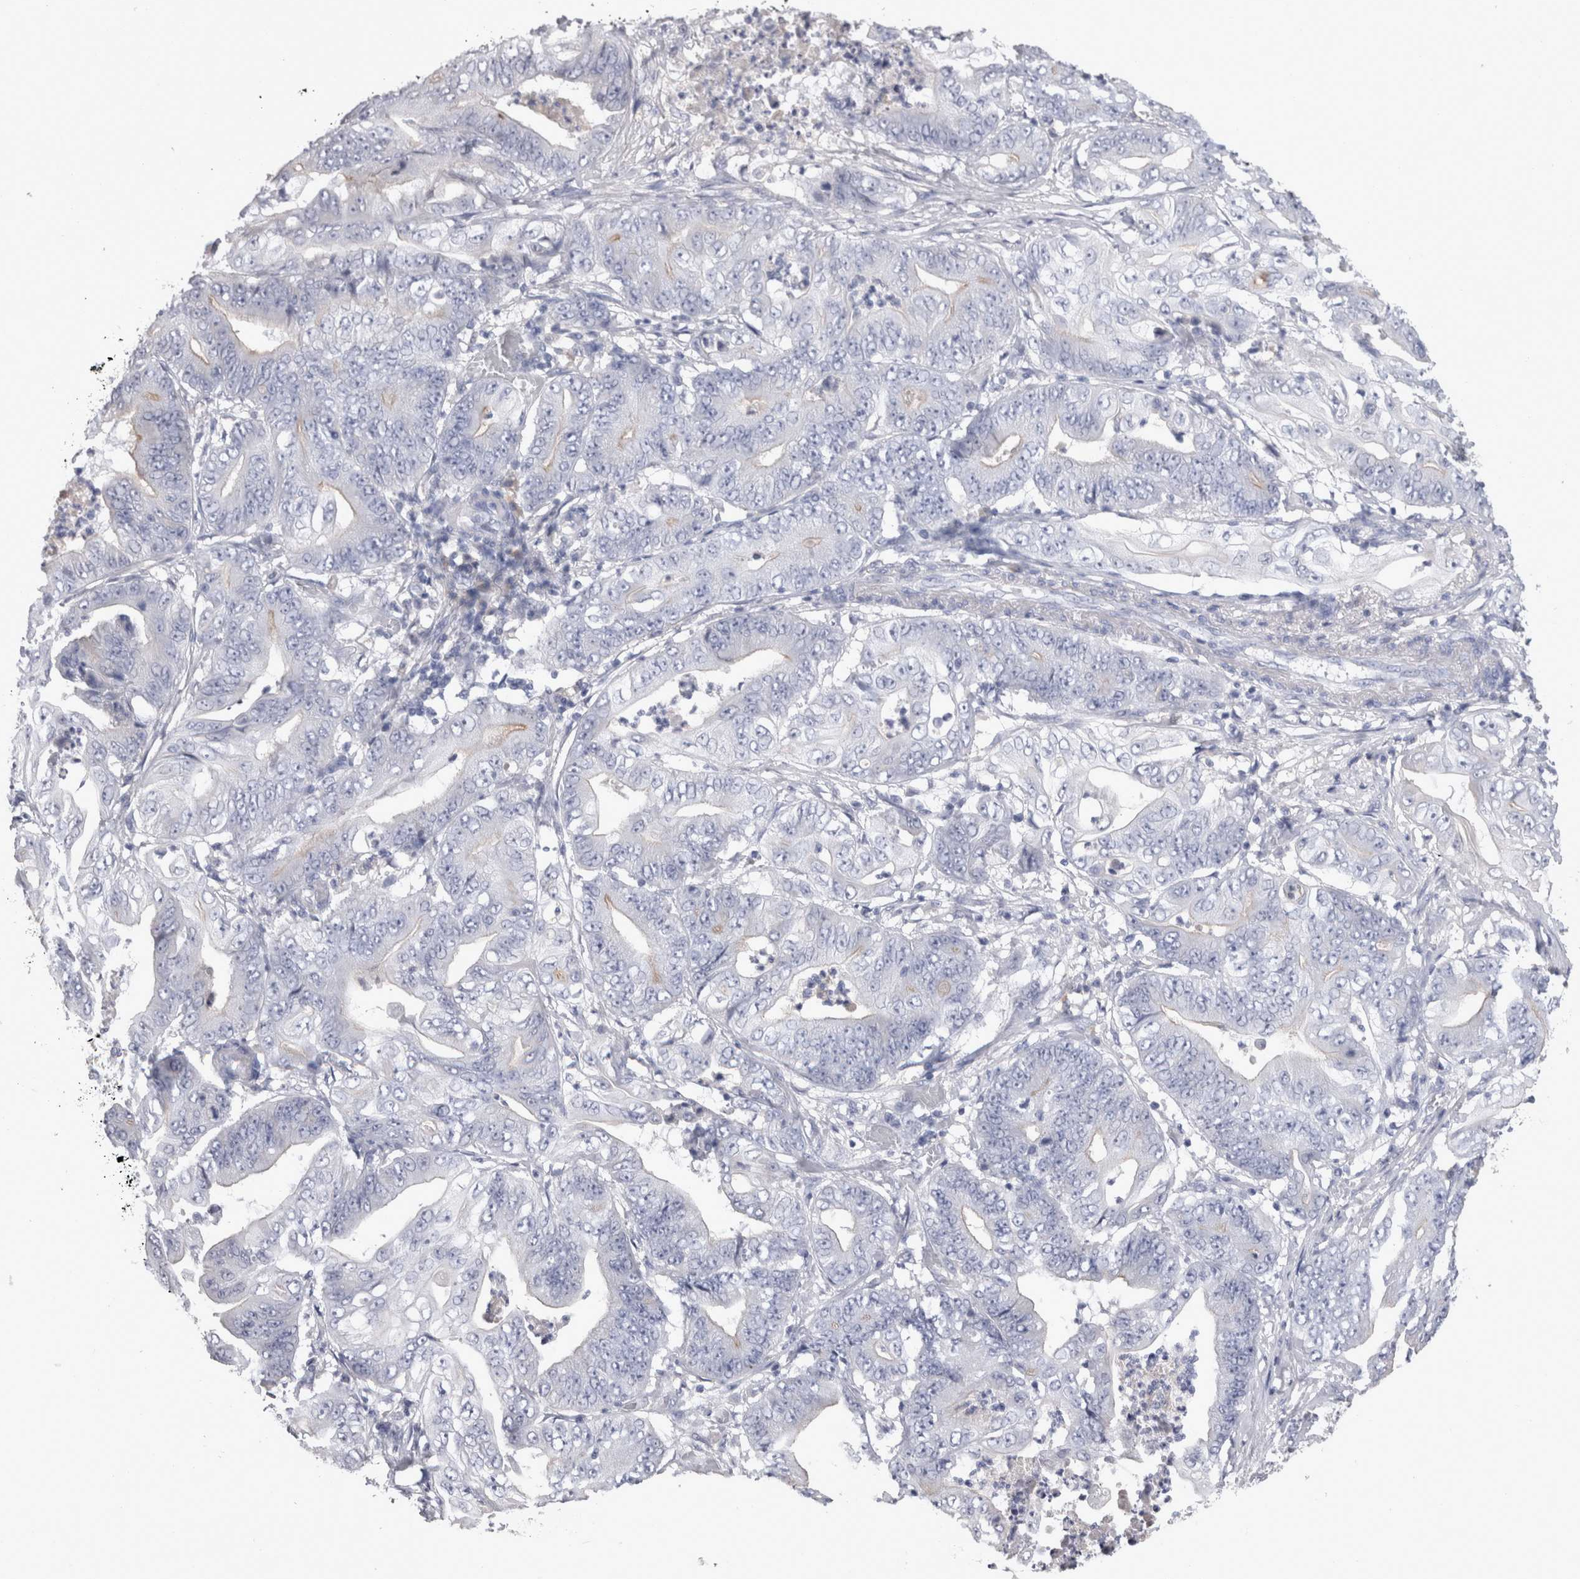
{"staining": {"intensity": "negative", "quantity": "none", "location": "none"}, "tissue": "stomach cancer", "cell_type": "Tumor cells", "image_type": "cancer", "snomed": [{"axis": "morphology", "description": "Adenocarcinoma, NOS"}, {"axis": "topography", "description": "Stomach"}], "caption": "This is an immunohistochemistry (IHC) image of human stomach adenocarcinoma. There is no staining in tumor cells.", "gene": "REG1A", "patient": {"sex": "female", "age": 73}}